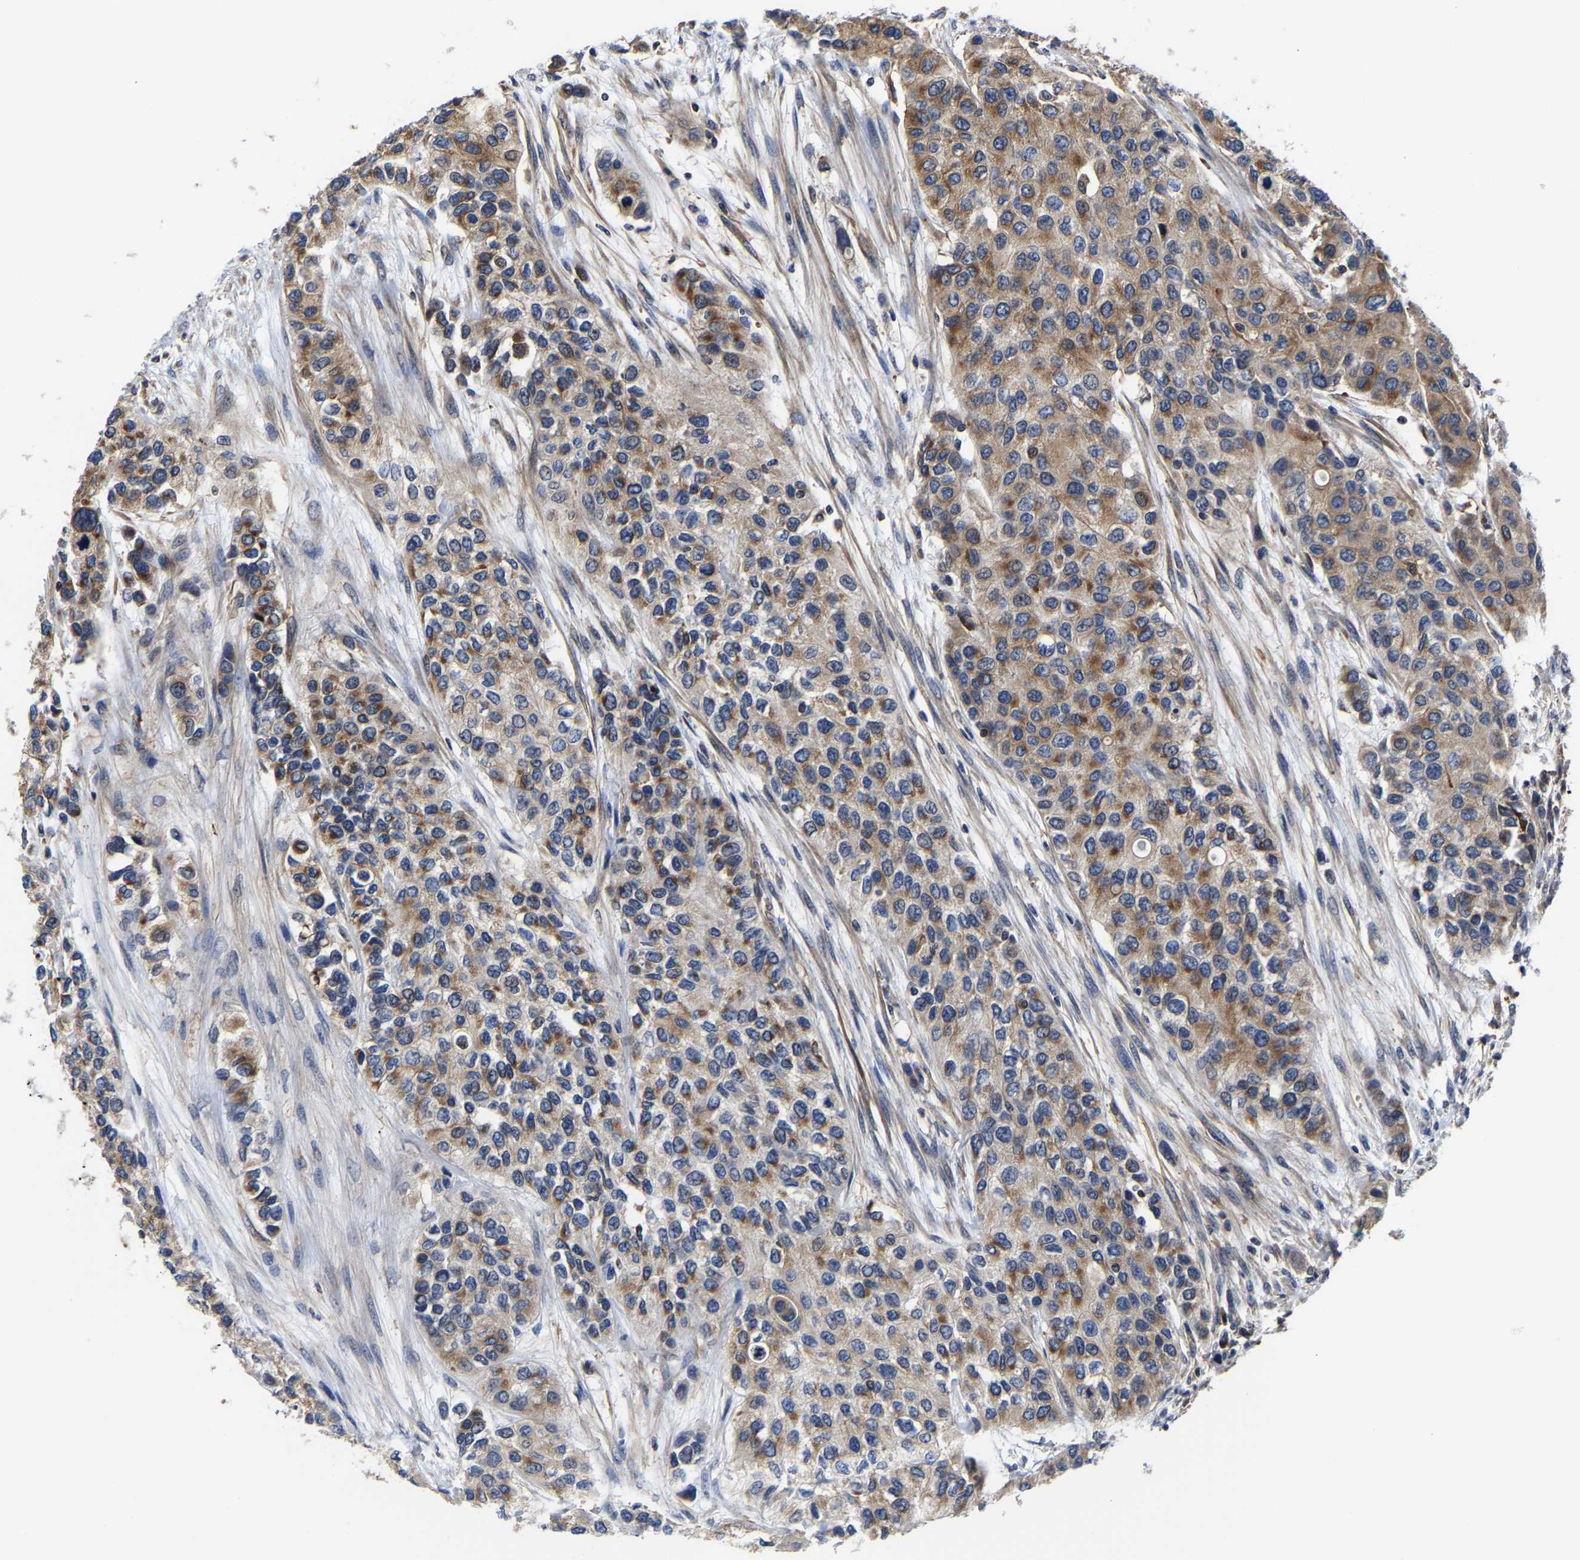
{"staining": {"intensity": "moderate", "quantity": ">75%", "location": "cytoplasmic/membranous"}, "tissue": "urothelial cancer", "cell_type": "Tumor cells", "image_type": "cancer", "snomed": [{"axis": "morphology", "description": "Urothelial carcinoma, High grade"}, {"axis": "topography", "description": "Urinary bladder"}], "caption": "Urothelial cancer stained for a protein shows moderate cytoplasmic/membranous positivity in tumor cells.", "gene": "PFKFB3", "patient": {"sex": "female", "age": 56}}